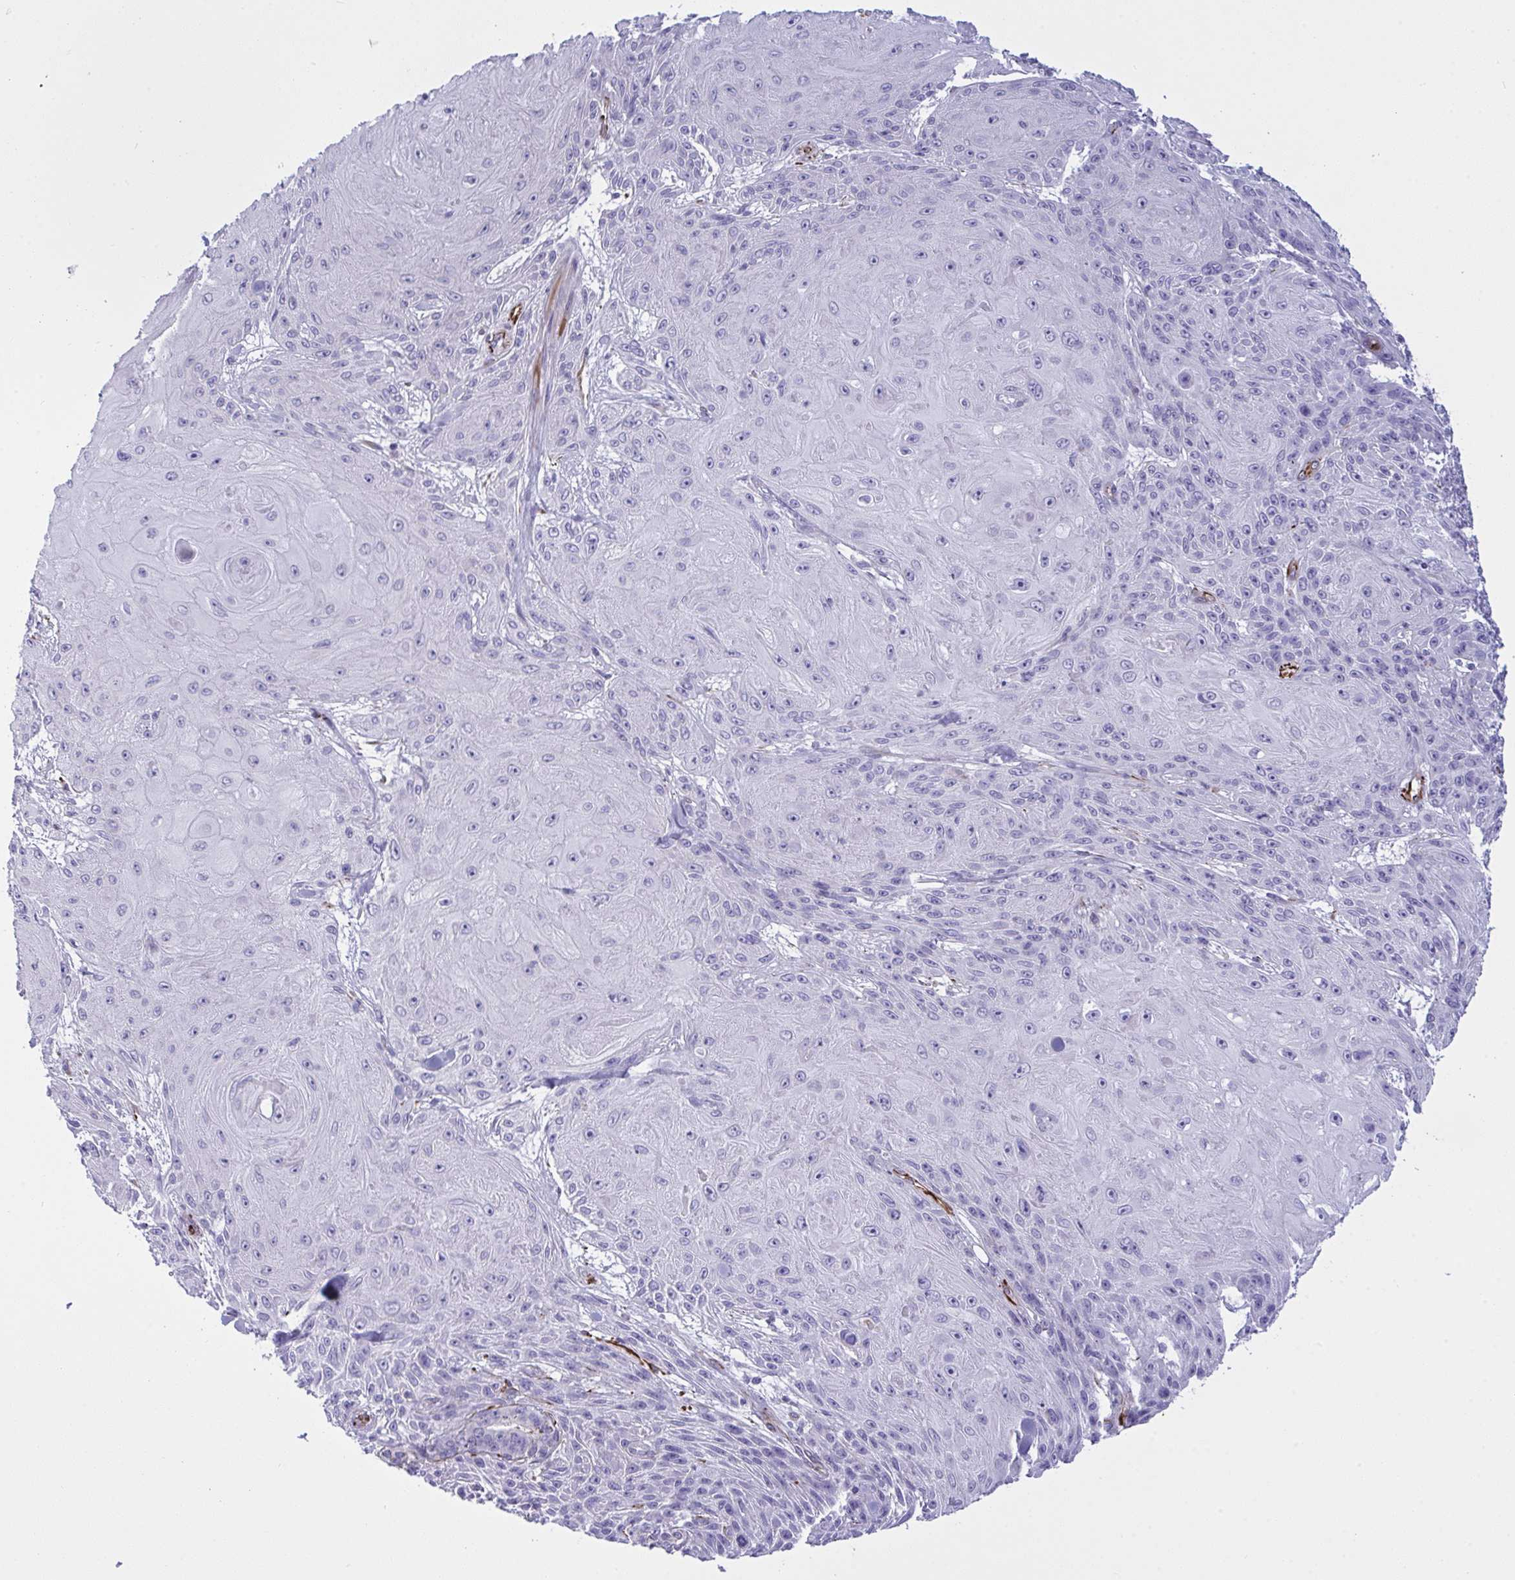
{"staining": {"intensity": "negative", "quantity": "none", "location": "none"}, "tissue": "skin cancer", "cell_type": "Tumor cells", "image_type": "cancer", "snomed": [{"axis": "morphology", "description": "Squamous cell carcinoma, NOS"}, {"axis": "topography", "description": "Skin"}], "caption": "There is no significant expression in tumor cells of skin cancer (squamous cell carcinoma).", "gene": "SLC35B1", "patient": {"sex": "male", "age": 88}}